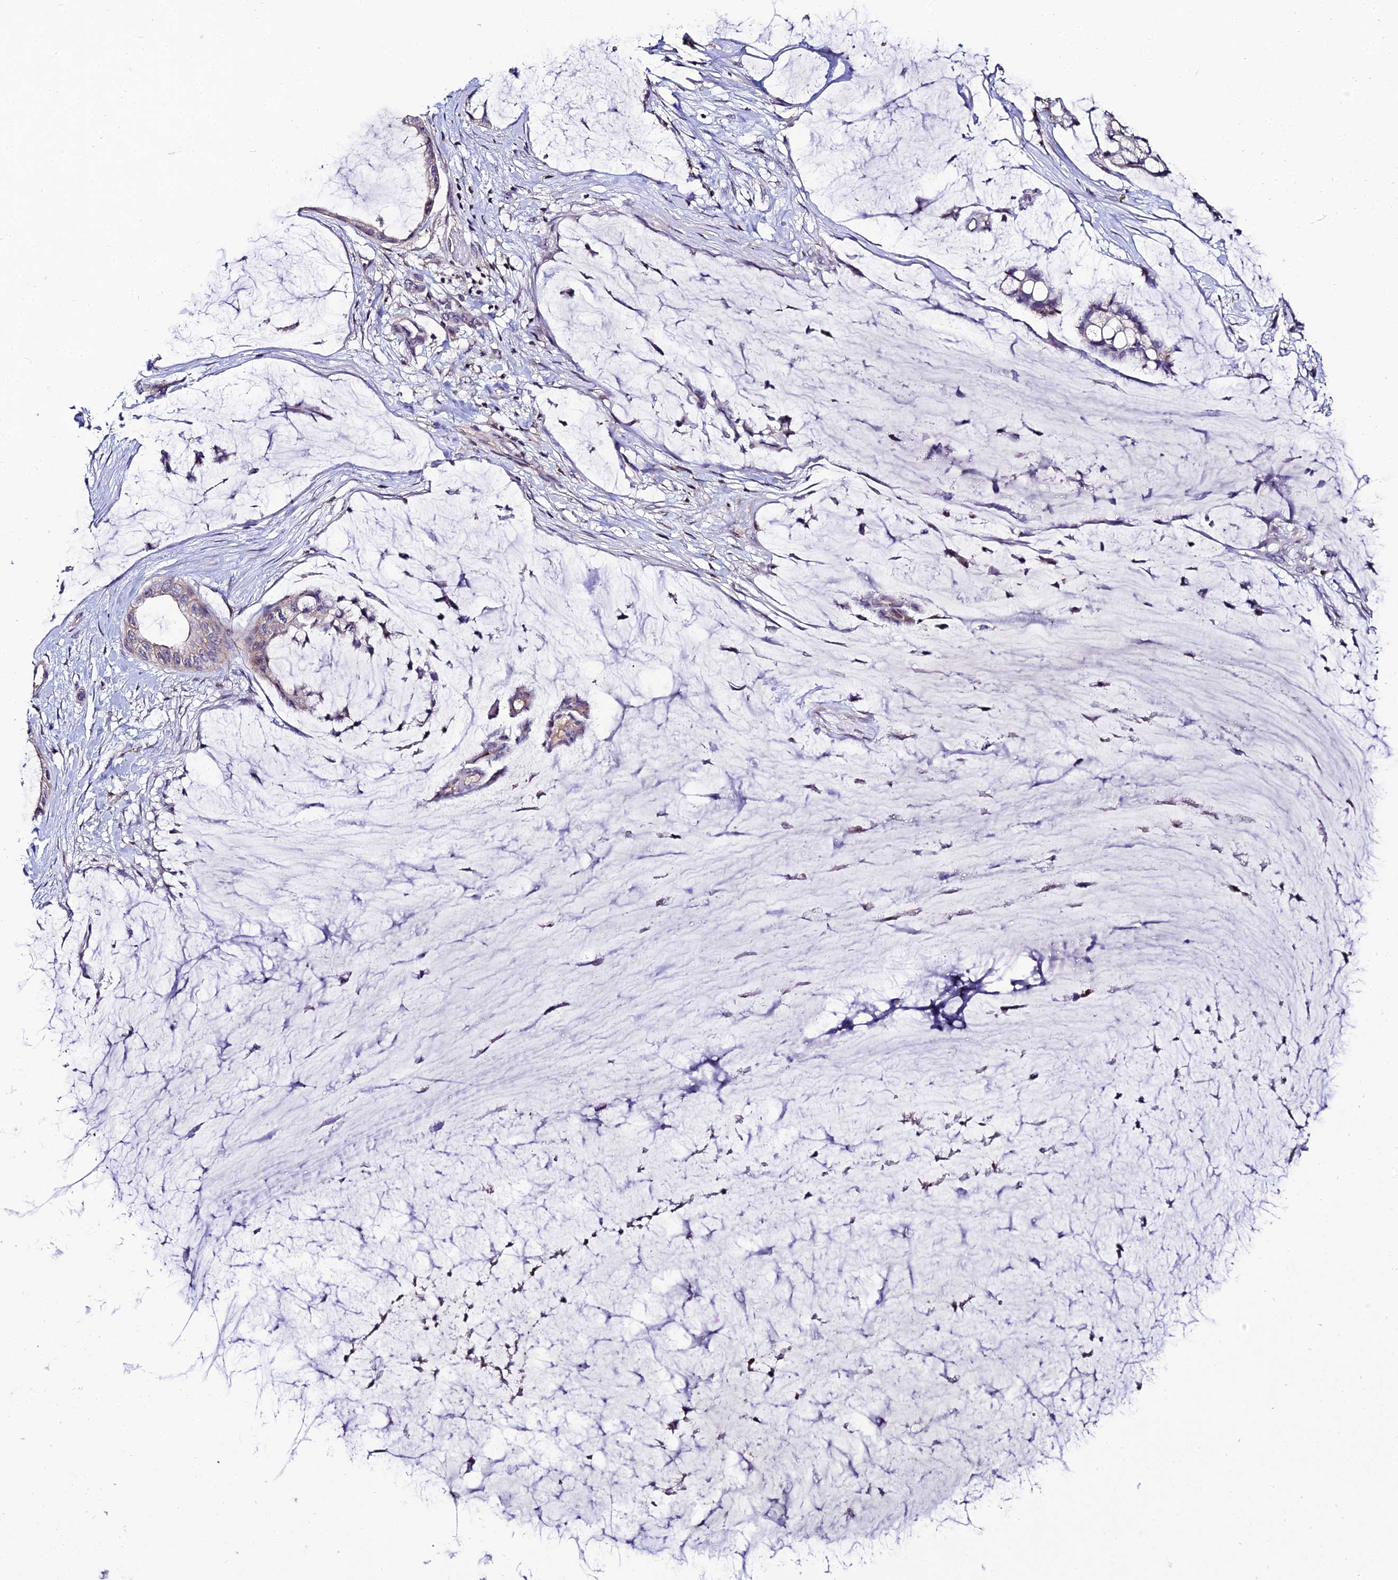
{"staining": {"intensity": "weak", "quantity": "<25%", "location": "cytoplasmic/membranous"}, "tissue": "ovarian cancer", "cell_type": "Tumor cells", "image_type": "cancer", "snomed": [{"axis": "morphology", "description": "Cystadenocarcinoma, mucinous, NOS"}, {"axis": "topography", "description": "Ovary"}], "caption": "Human mucinous cystadenocarcinoma (ovarian) stained for a protein using immunohistochemistry reveals no positivity in tumor cells.", "gene": "SHQ1", "patient": {"sex": "female", "age": 39}}